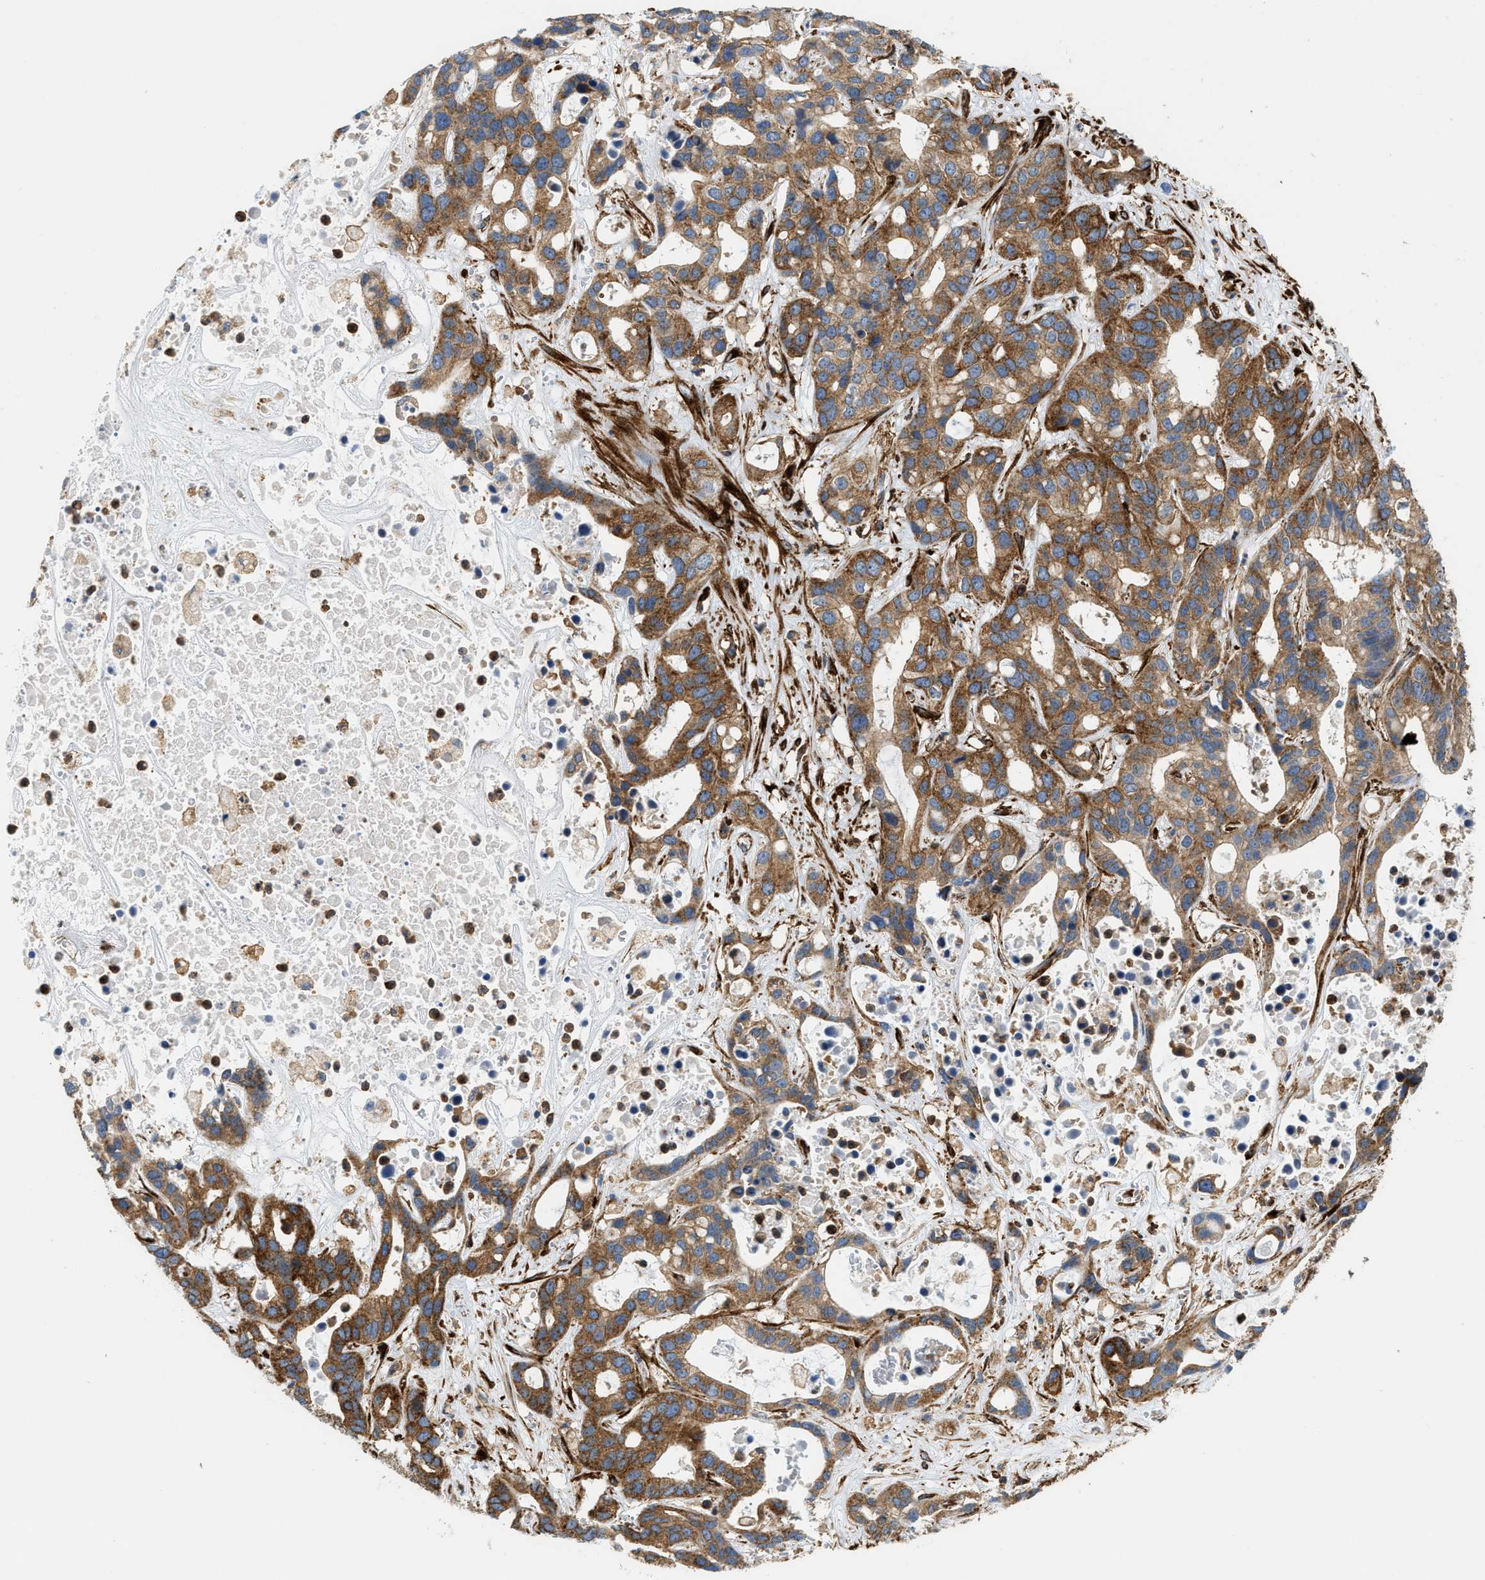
{"staining": {"intensity": "moderate", "quantity": ">75%", "location": "cytoplasmic/membranous"}, "tissue": "liver cancer", "cell_type": "Tumor cells", "image_type": "cancer", "snomed": [{"axis": "morphology", "description": "Cholangiocarcinoma"}, {"axis": "topography", "description": "Liver"}], "caption": "This is an image of immunohistochemistry (IHC) staining of liver cholangiocarcinoma, which shows moderate staining in the cytoplasmic/membranous of tumor cells.", "gene": "HIP1", "patient": {"sex": "female", "age": 65}}